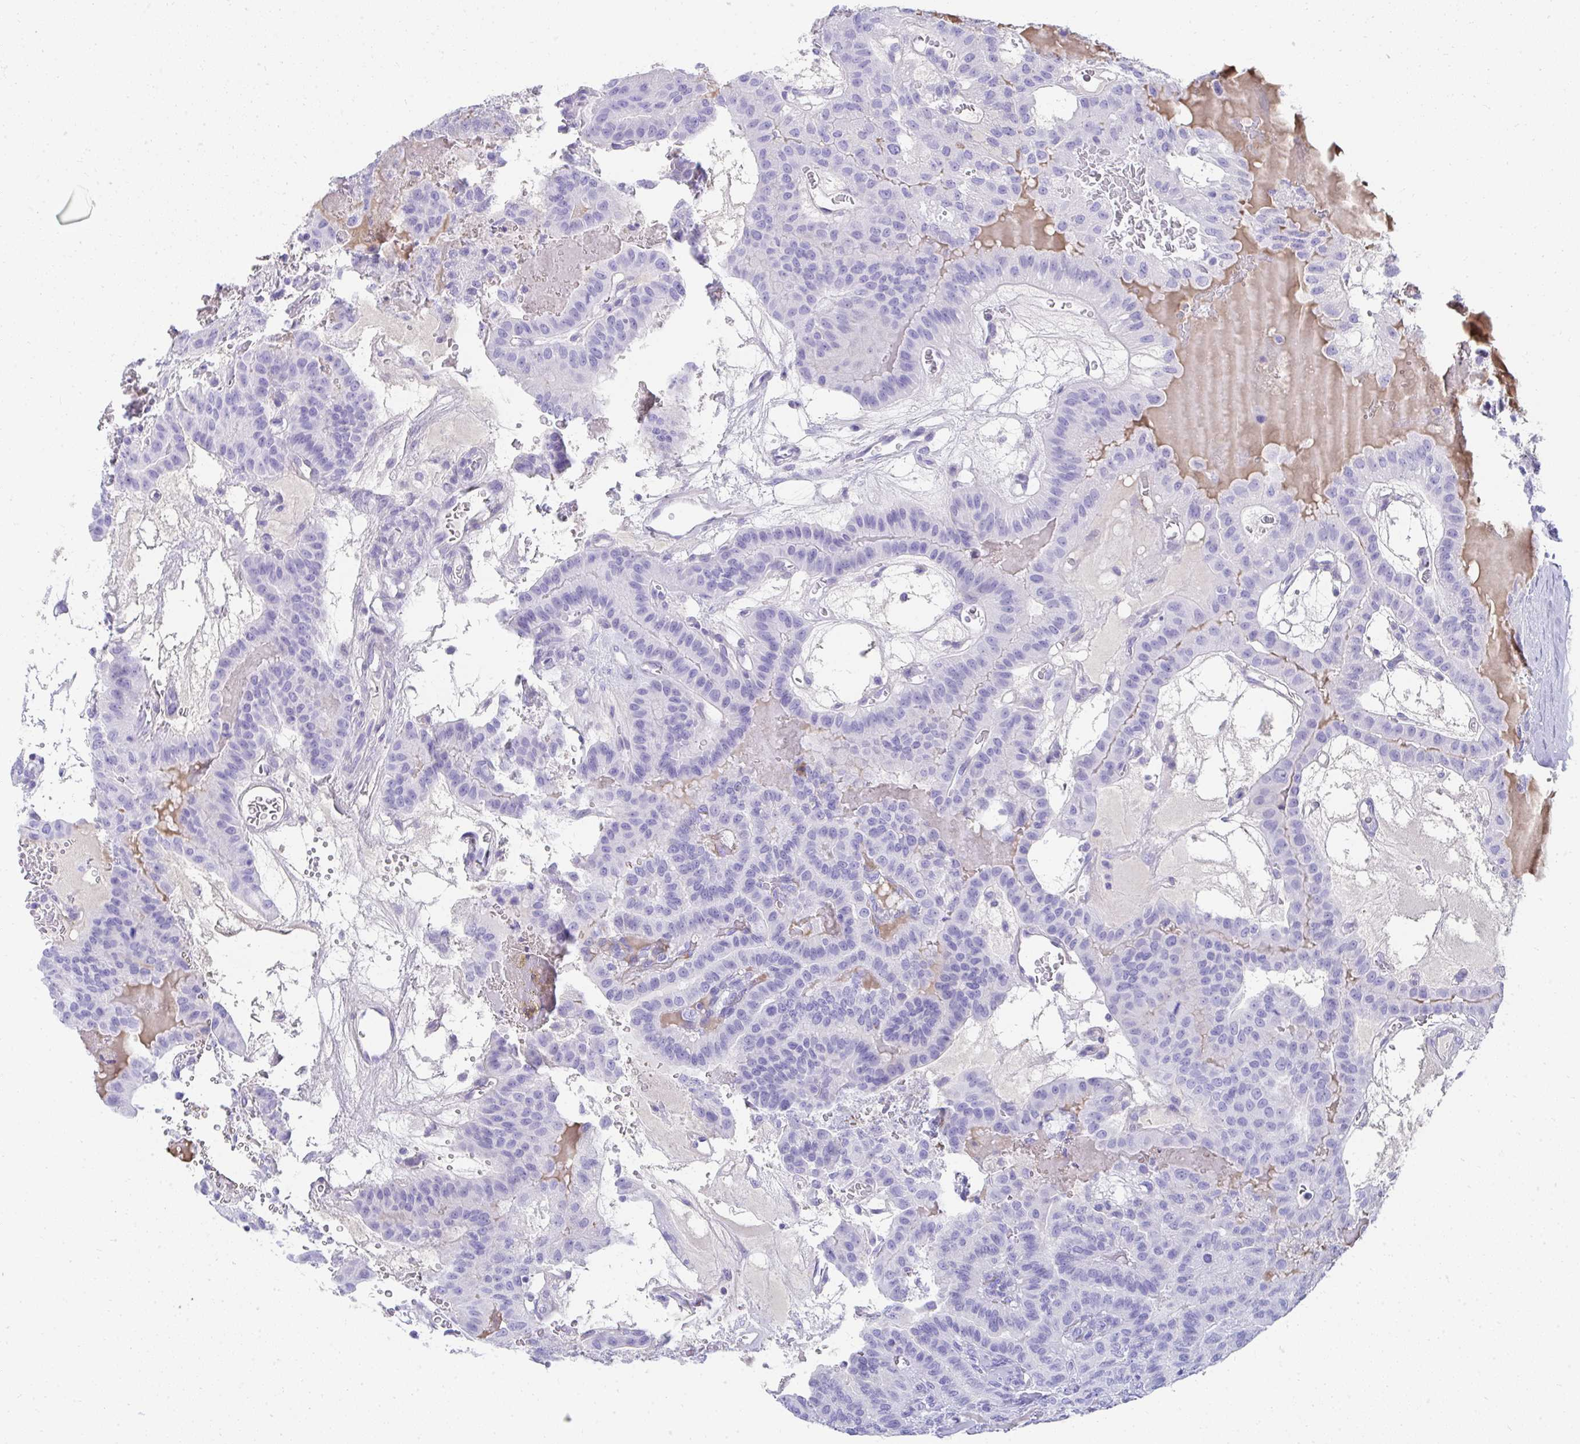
{"staining": {"intensity": "negative", "quantity": "none", "location": "none"}, "tissue": "thyroid cancer", "cell_type": "Tumor cells", "image_type": "cancer", "snomed": [{"axis": "morphology", "description": "Papillary adenocarcinoma, NOS"}, {"axis": "topography", "description": "Thyroid gland"}], "caption": "This is a micrograph of immunohistochemistry staining of thyroid cancer (papillary adenocarcinoma), which shows no expression in tumor cells.", "gene": "TNNT1", "patient": {"sex": "male", "age": 87}}